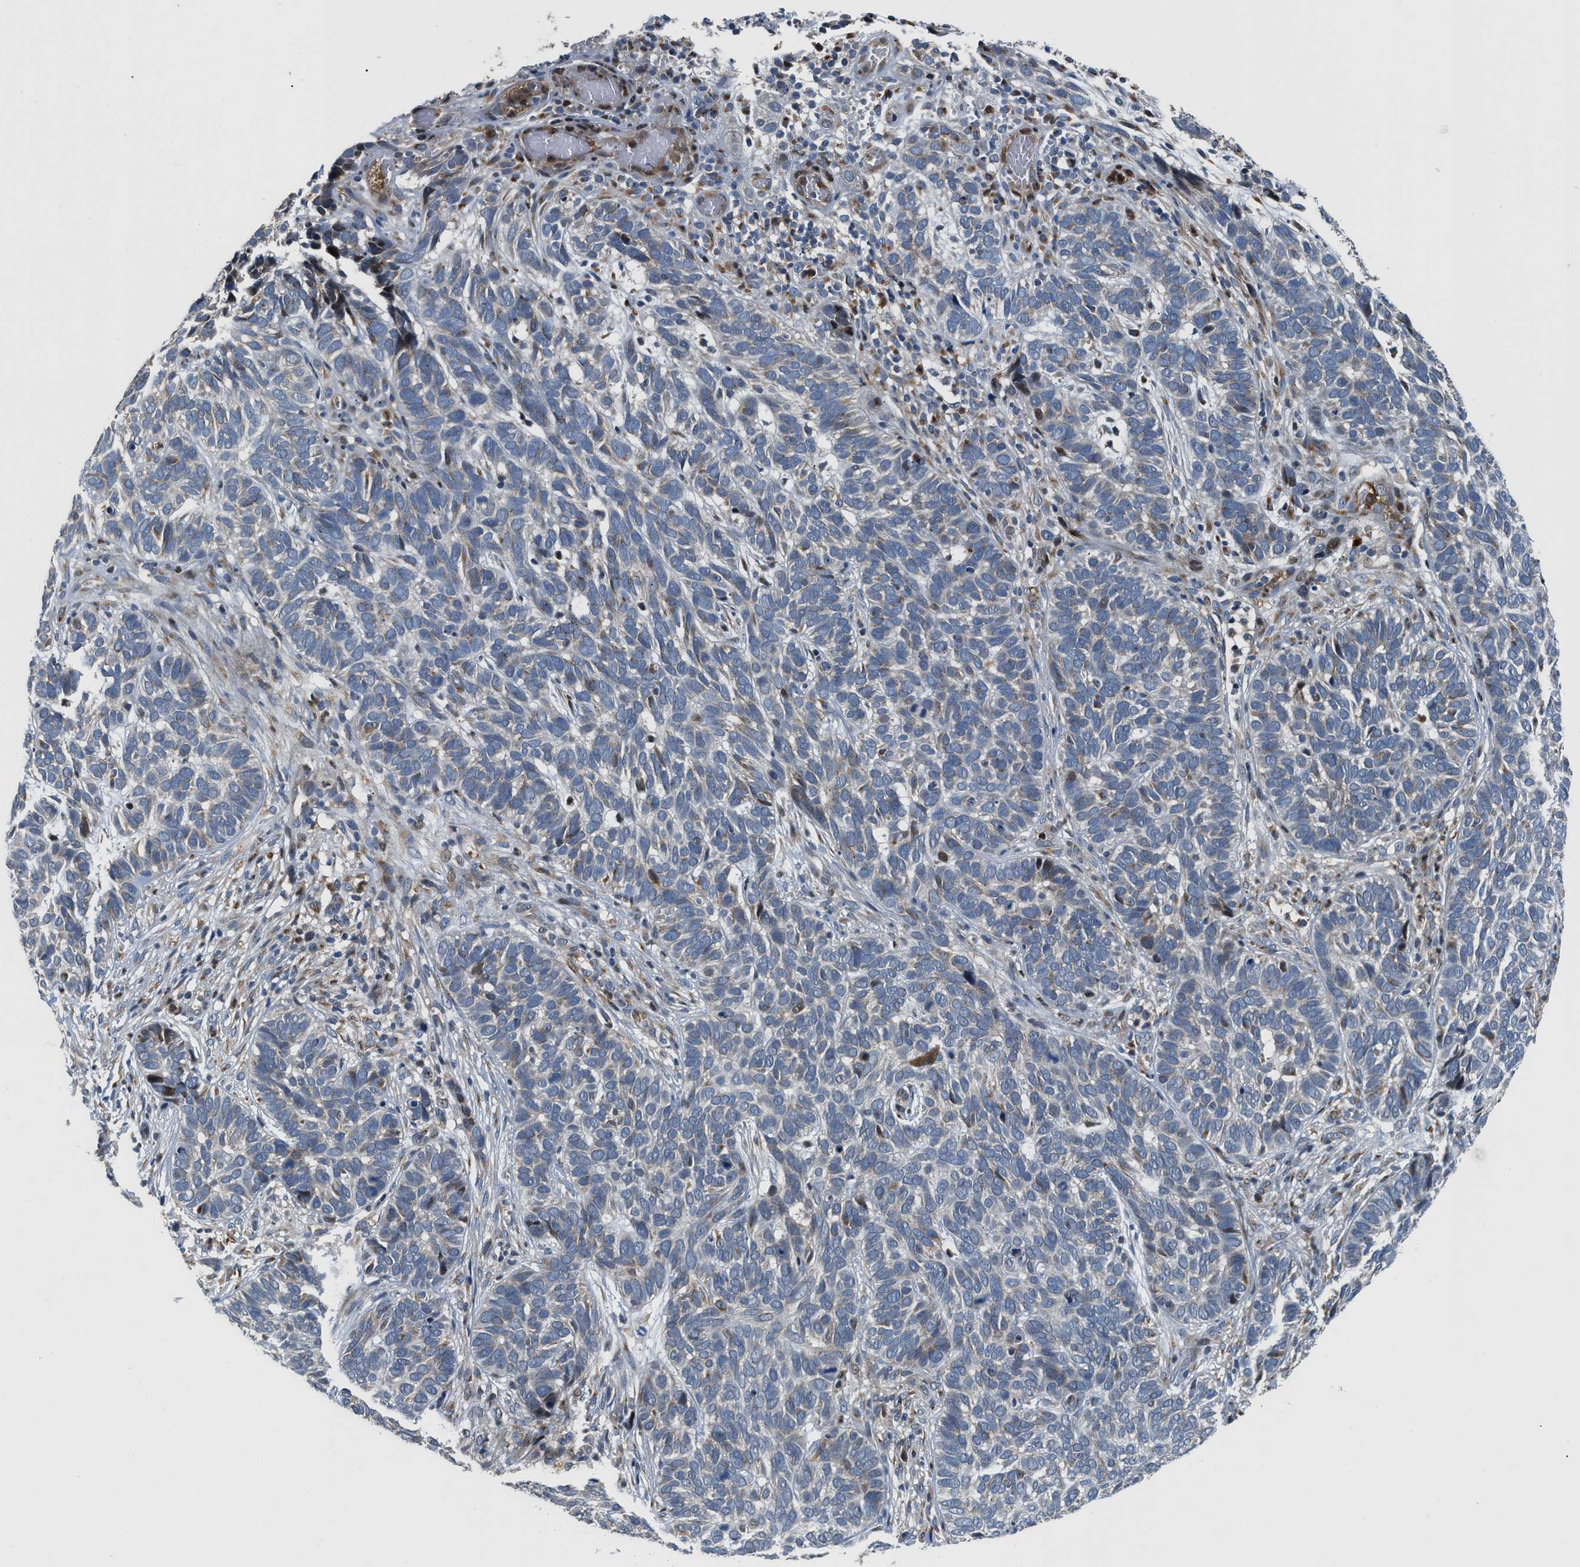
{"staining": {"intensity": "weak", "quantity": "<25%", "location": "cytoplasmic/membranous"}, "tissue": "skin cancer", "cell_type": "Tumor cells", "image_type": "cancer", "snomed": [{"axis": "morphology", "description": "Basal cell carcinoma"}, {"axis": "topography", "description": "Skin"}], "caption": "Tumor cells show no significant protein staining in skin cancer.", "gene": "FUT8", "patient": {"sex": "male", "age": 87}}